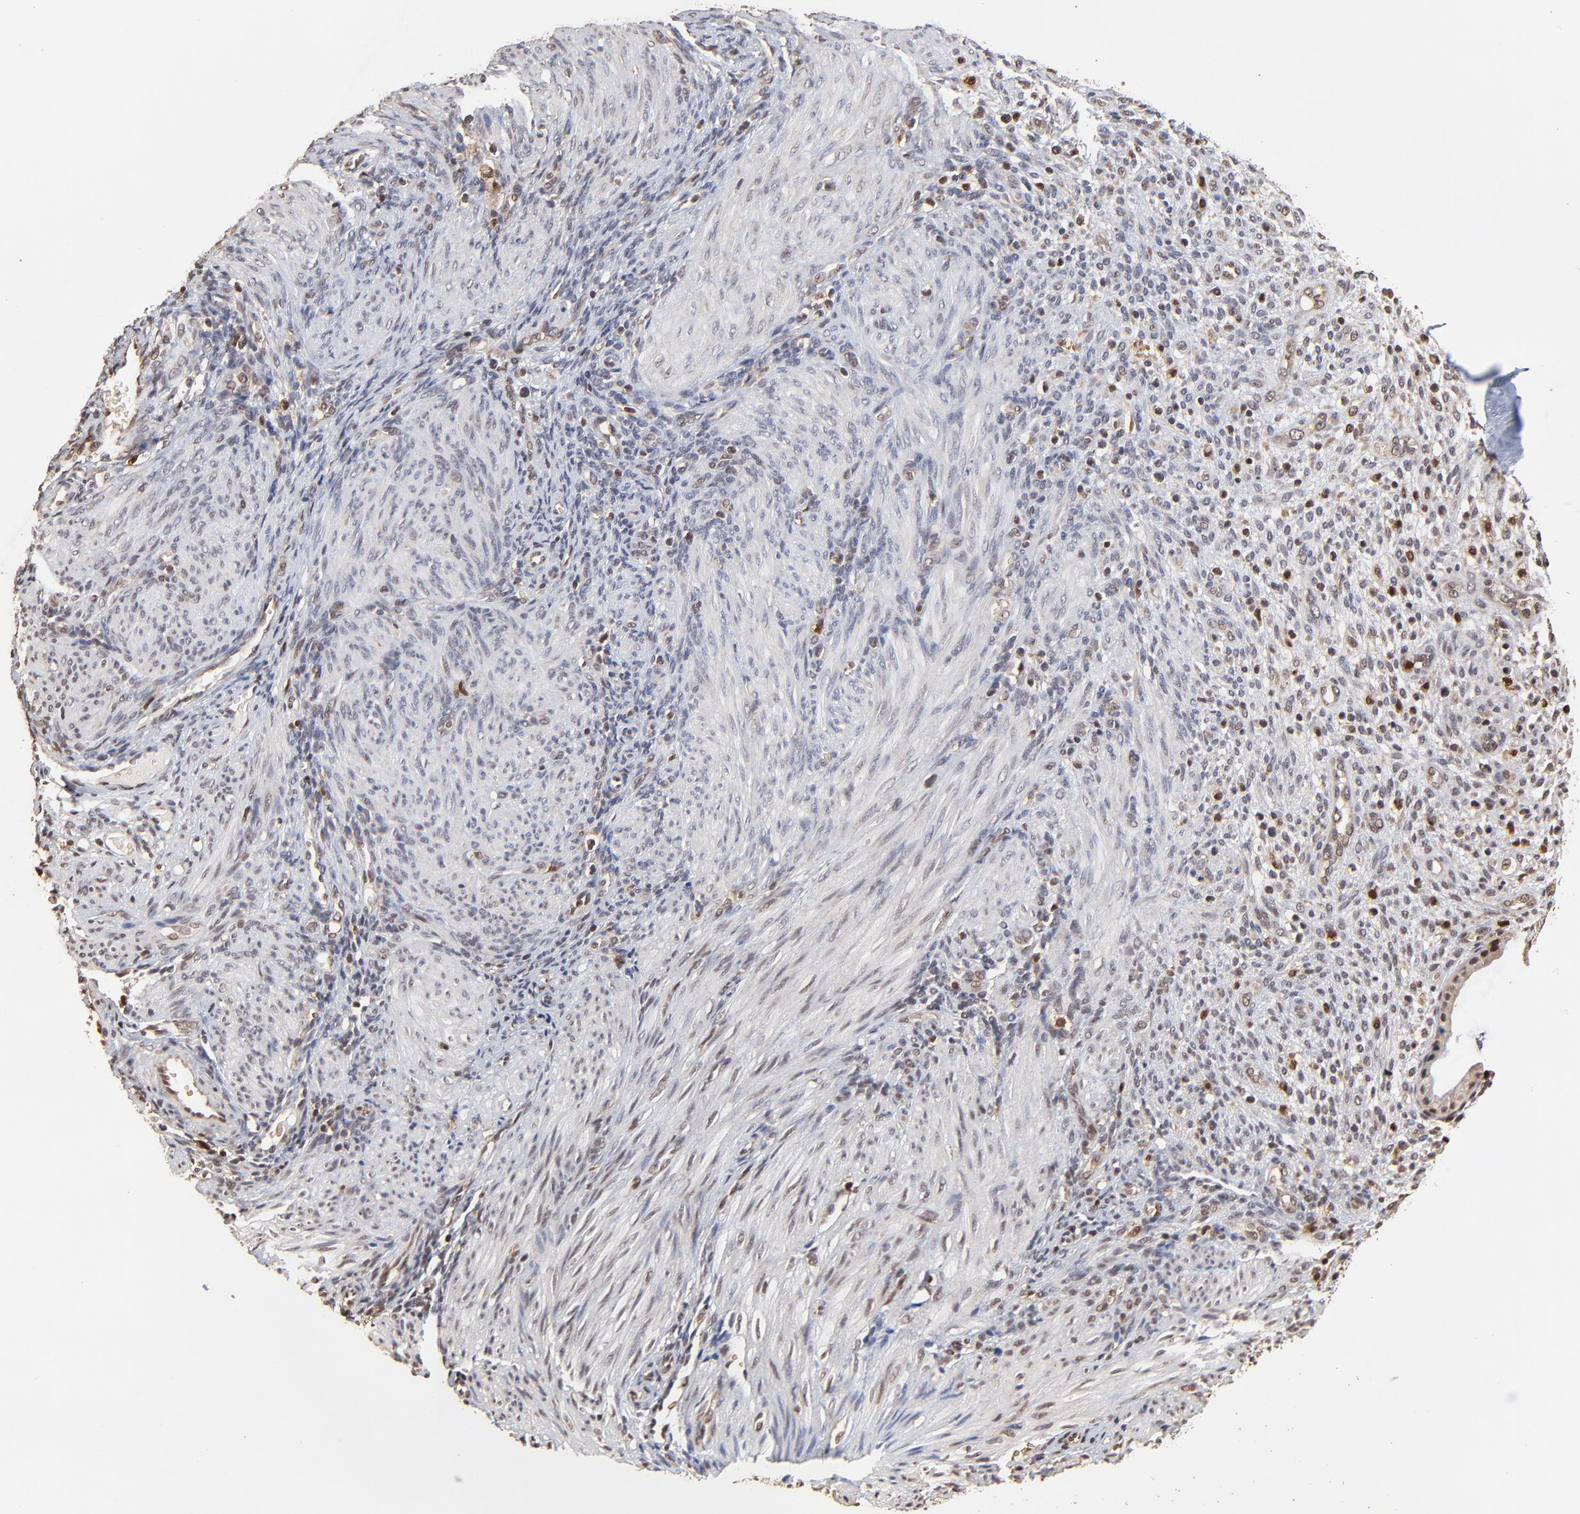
{"staining": {"intensity": "moderate", "quantity": "25%-75%", "location": "nuclear"}, "tissue": "endometrium", "cell_type": "Cells in endometrial stroma", "image_type": "normal", "snomed": [{"axis": "morphology", "description": "Normal tissue, NOS"}, {"axis": "topography", "description": "Endometrium"}], "caption": "Endometrium was stained to show a protein in brown. There is medium levels of moderate nuclear staining in about 25%-75% of cells in endometrial stroma.", "gene": "CASP1", "patient": {"sex": "female", "age": 72}}